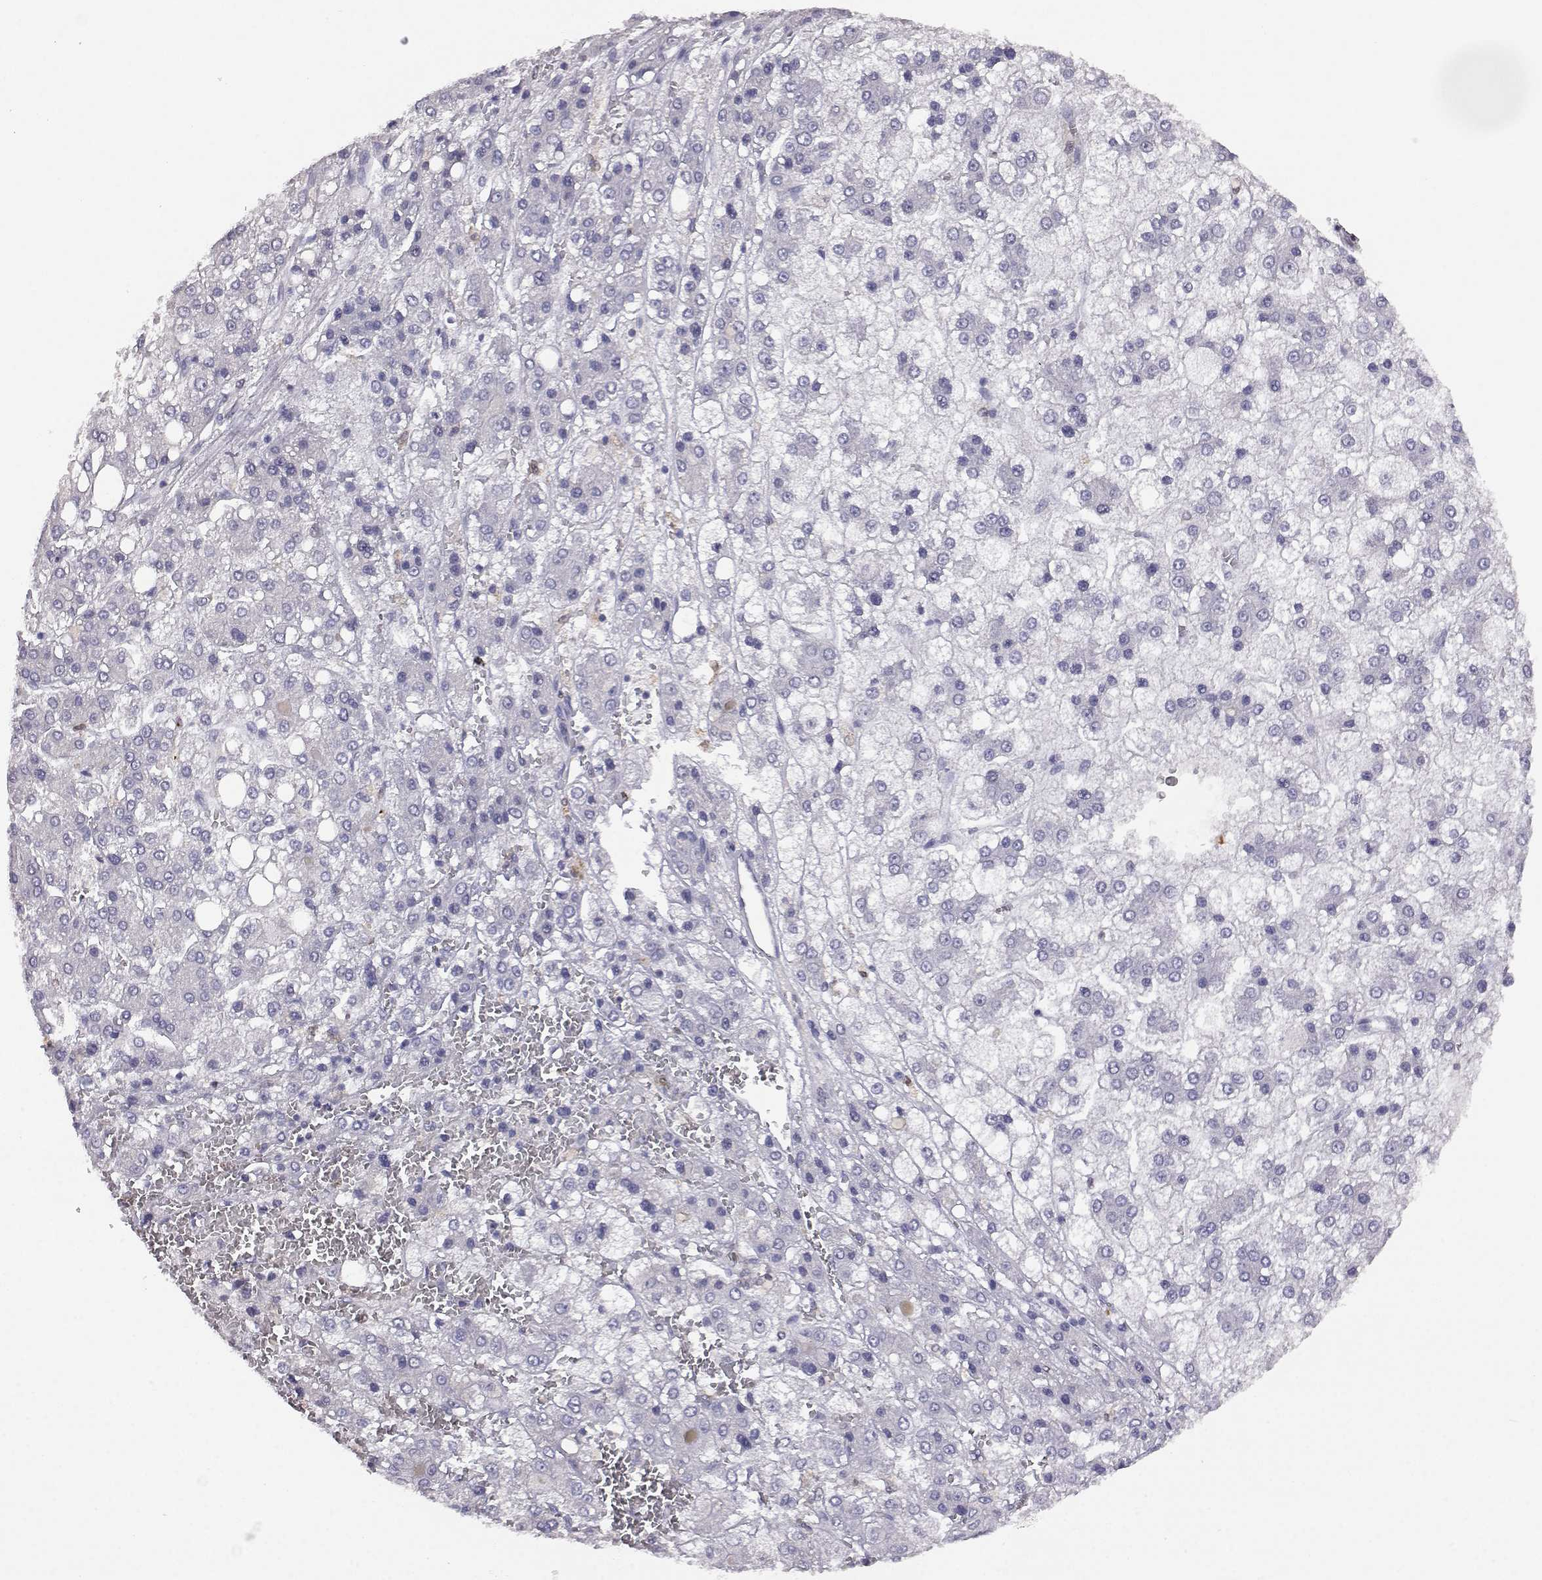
{"staining": {"intensity": "negative", "quantity": "none", "location": "none"}, "tissue": "liver cancer", "cell_type": "Tumor cells", "image_type": "cancer", "snomed": [{"axis": "morphology", "description": "Carcinoma, Hepatocellular, NOS"}, {"axis": "topography", "description": "Liver"}], "caption": "There is no significant positivity in tumor cells of liver cancer (hepatocellular carcinoma). The staining was performed using DAB to visualize the protein expression in brown, while the nuclei were stained in blue with hematoxylin (Magnification: 20x).", "gene": "AKR1B1", "patient": {"sex": "male", "age": 73}}